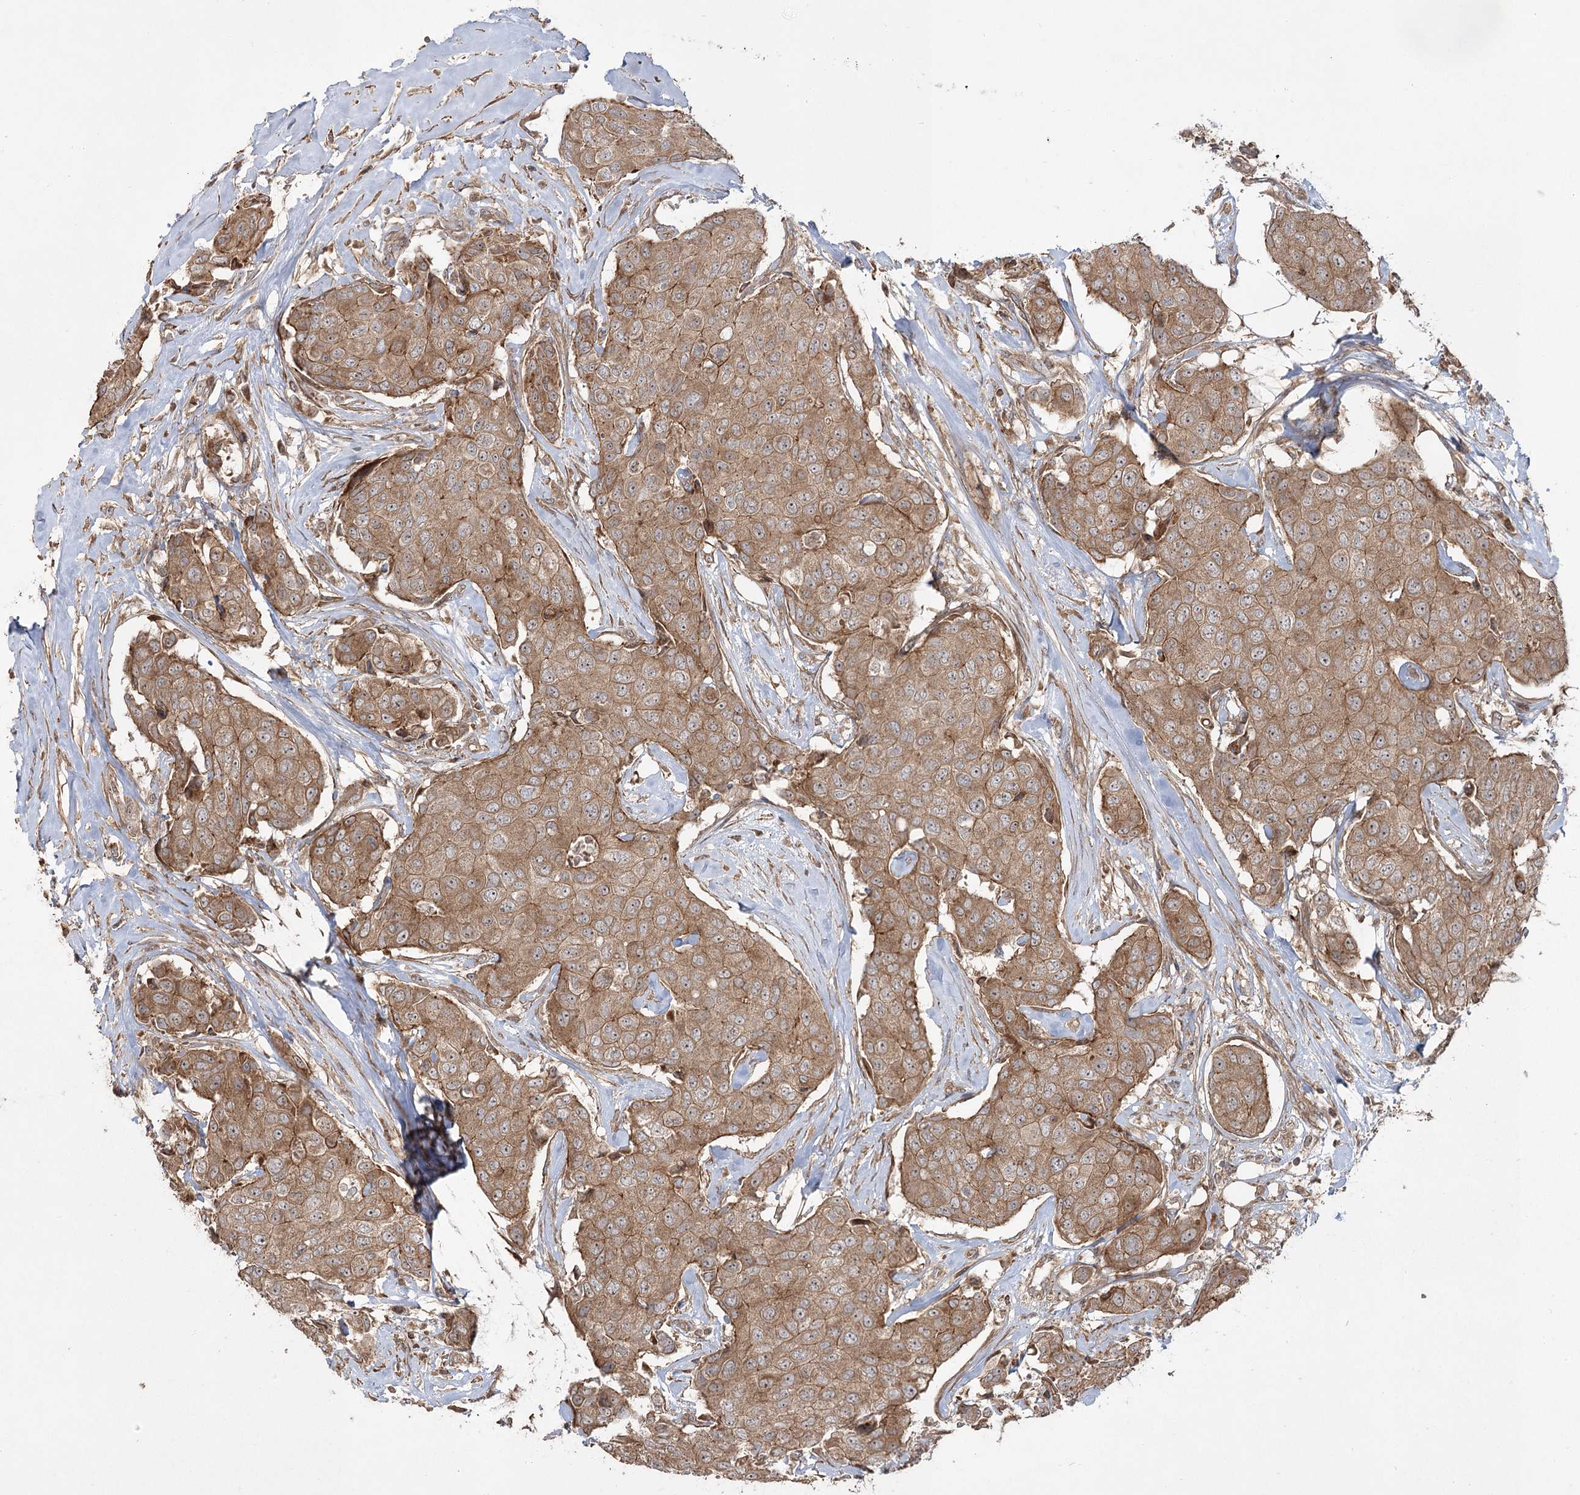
{"staining": {"intensity": "moderate", "quantity": ">75%", "location": "cytoplasmic/membranous"}, "tissue": "breast cancer", "cell_type": "Tumor cells", "image_type": "cancer", "snomed": [{"axis": "morphology", "description": "Duct carcinoma"}, {"axis": "topography", "description": "Breast"}], "caption": "A micrograph showing moderate cytoplasmic/membranous expression in about >75% of tumor cells in breast intraductal carcinoma, as visualized by brown immunohistochemical staining.", "gene": "CPLANE1", "patient": {"sex": "female", "age": 80}}